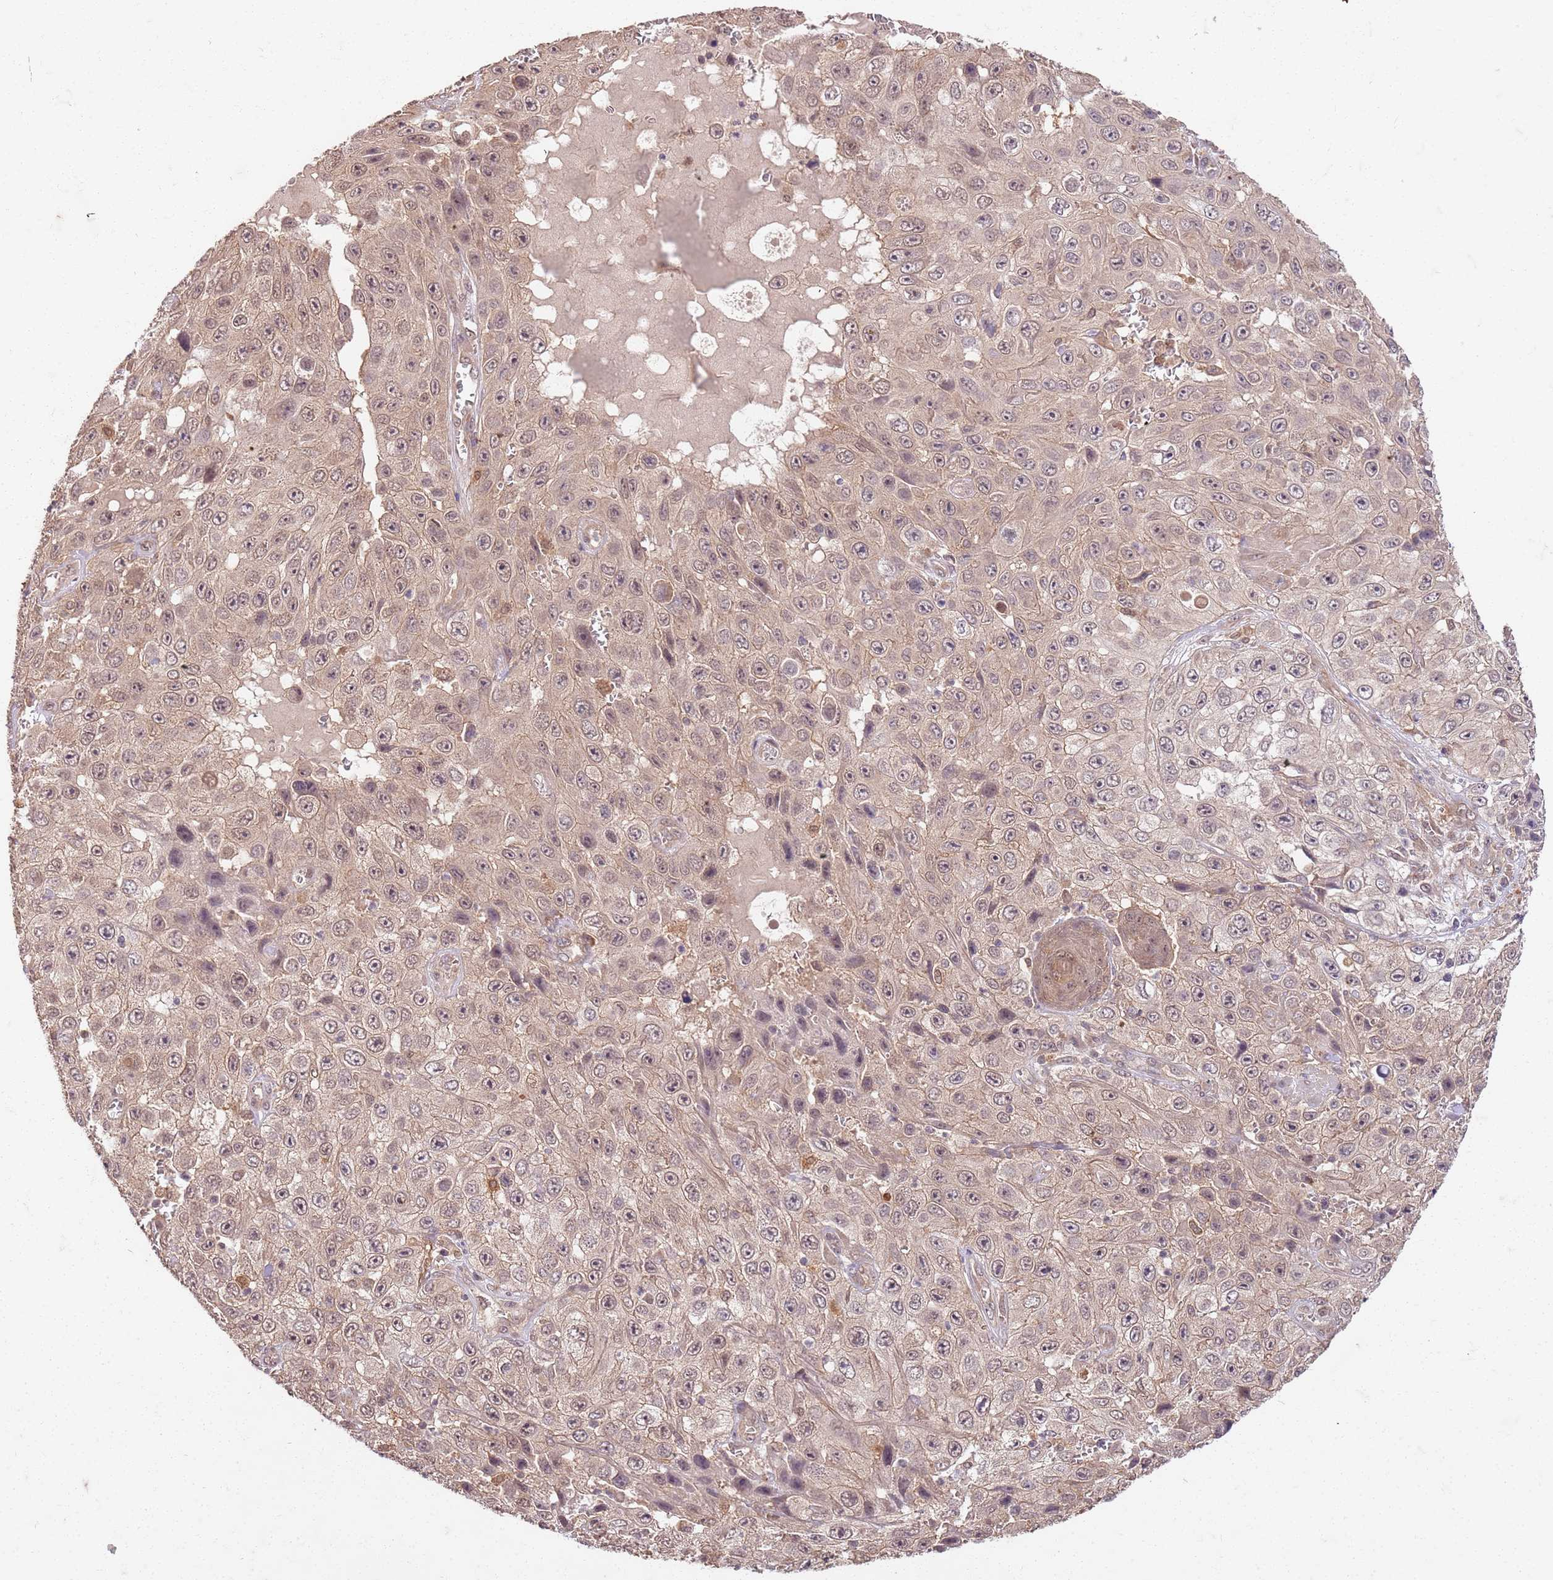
{"staining": {"intensity": "weak", "quantity": "25%-75%", "location": "cytoplasmic/membranous,nuclear"}, "tissue": "skin cancer", "cell_type": "Tumor cells", "image_type": "cancer", "snomed": [{"axis": "morphology", "description": "Squamous cell carcinoma, NOS"}, {"axis": "topography", "description": "Skin"}], "caption": "Skin cancer stained with a protein marker displays weak staining in tumor cells.", "gene": "UBE3A", "patient": {"sex": "male", "age": 82}}